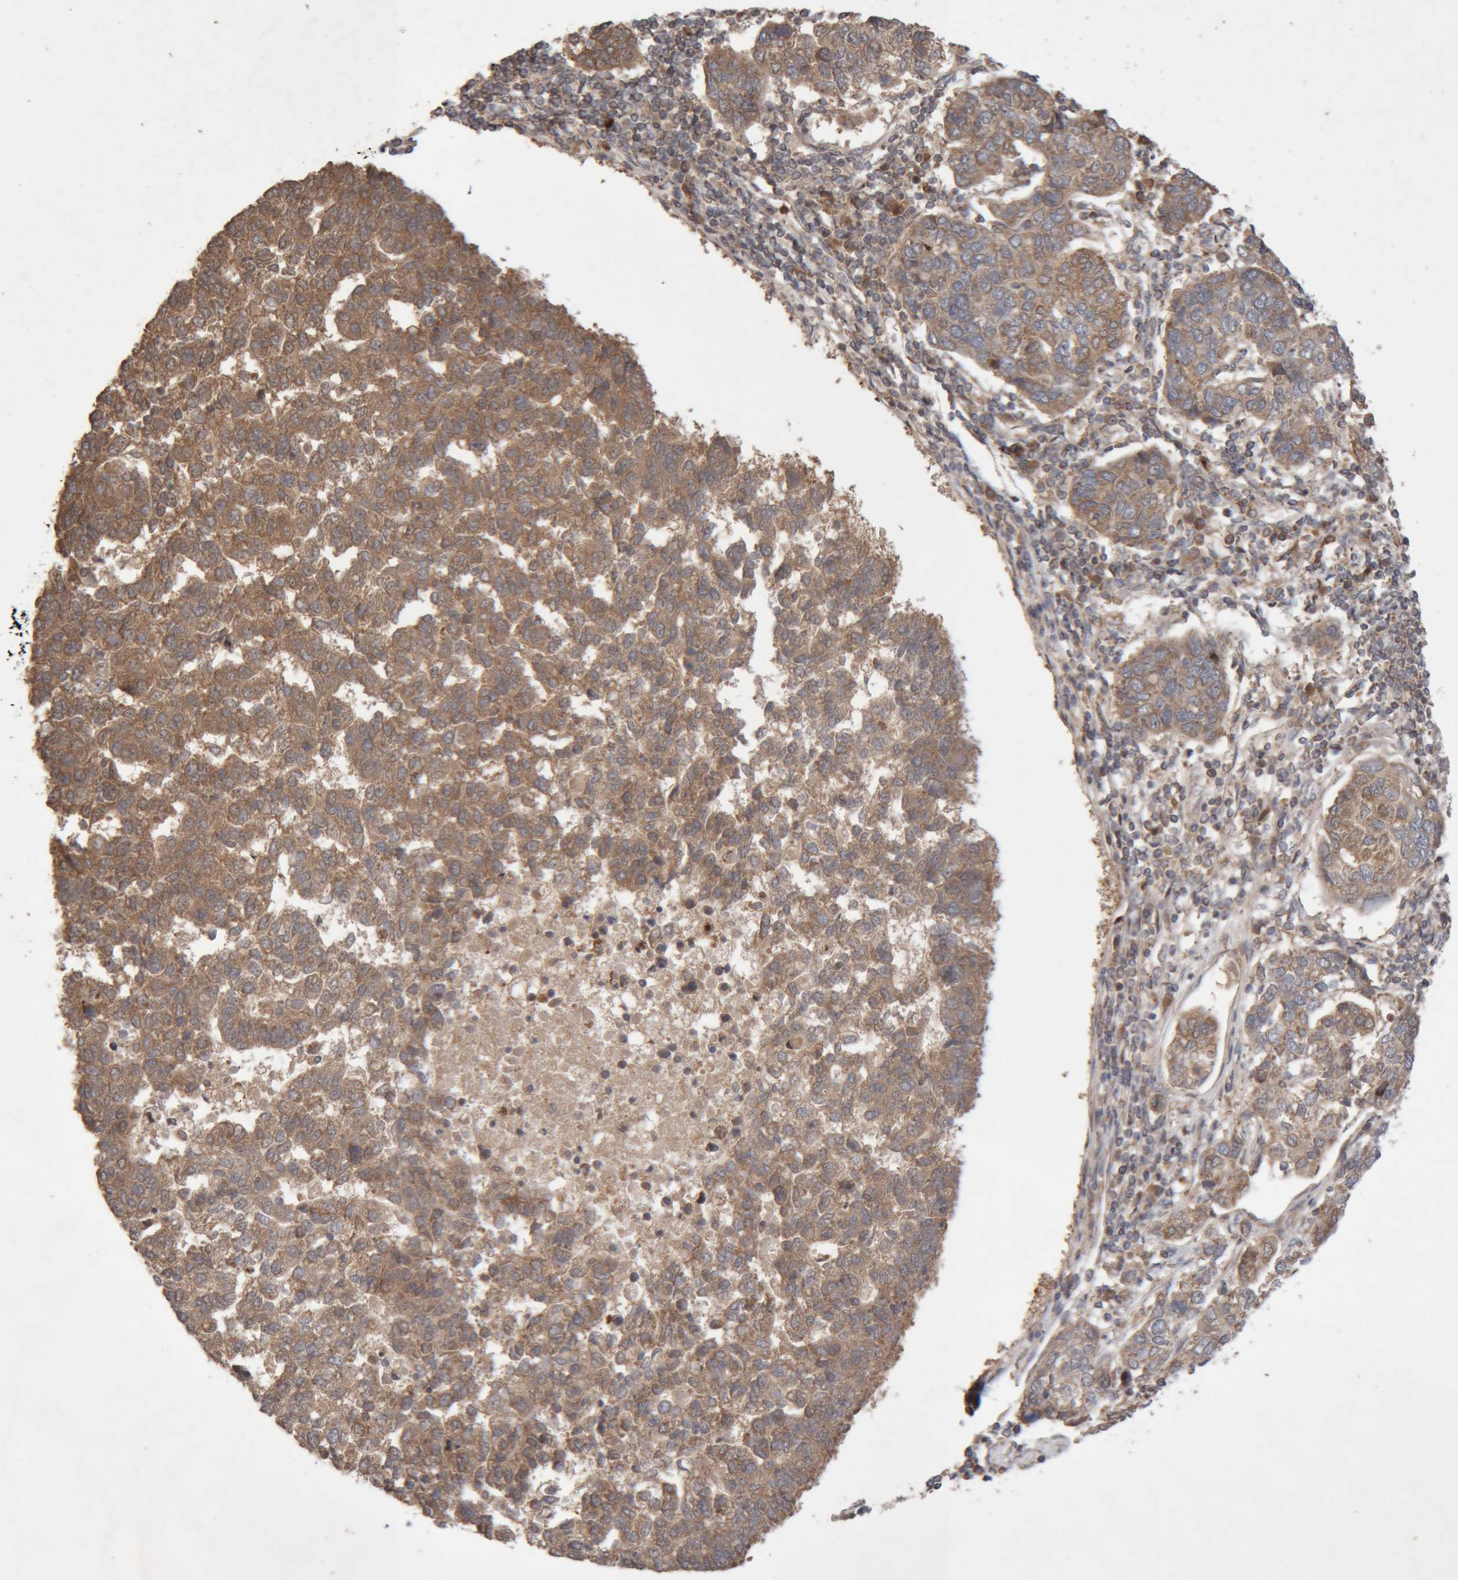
{"staining": {"intensity": "moderate", "quantity": ">75%", "location": "cytoplasmic/membranous"}, "tissue": "pancreatic cancer", "cell_type": "Tumor cells", "image_type": "cancer", "snomed": [{"axis": "morphology", "description": "Adenocarcinoma, NOS"}, {"axis": "topography", "description": "Pancreas"}], "caption": "Immunohistochemistry of human pancreatic adenocarcinoma reveals medium levels of moderate cytoplasmic/membranous positivity in about >75% of tumor cells.", "gene": "KIF21B", "patient": {"sex": "female", "age": 61}}